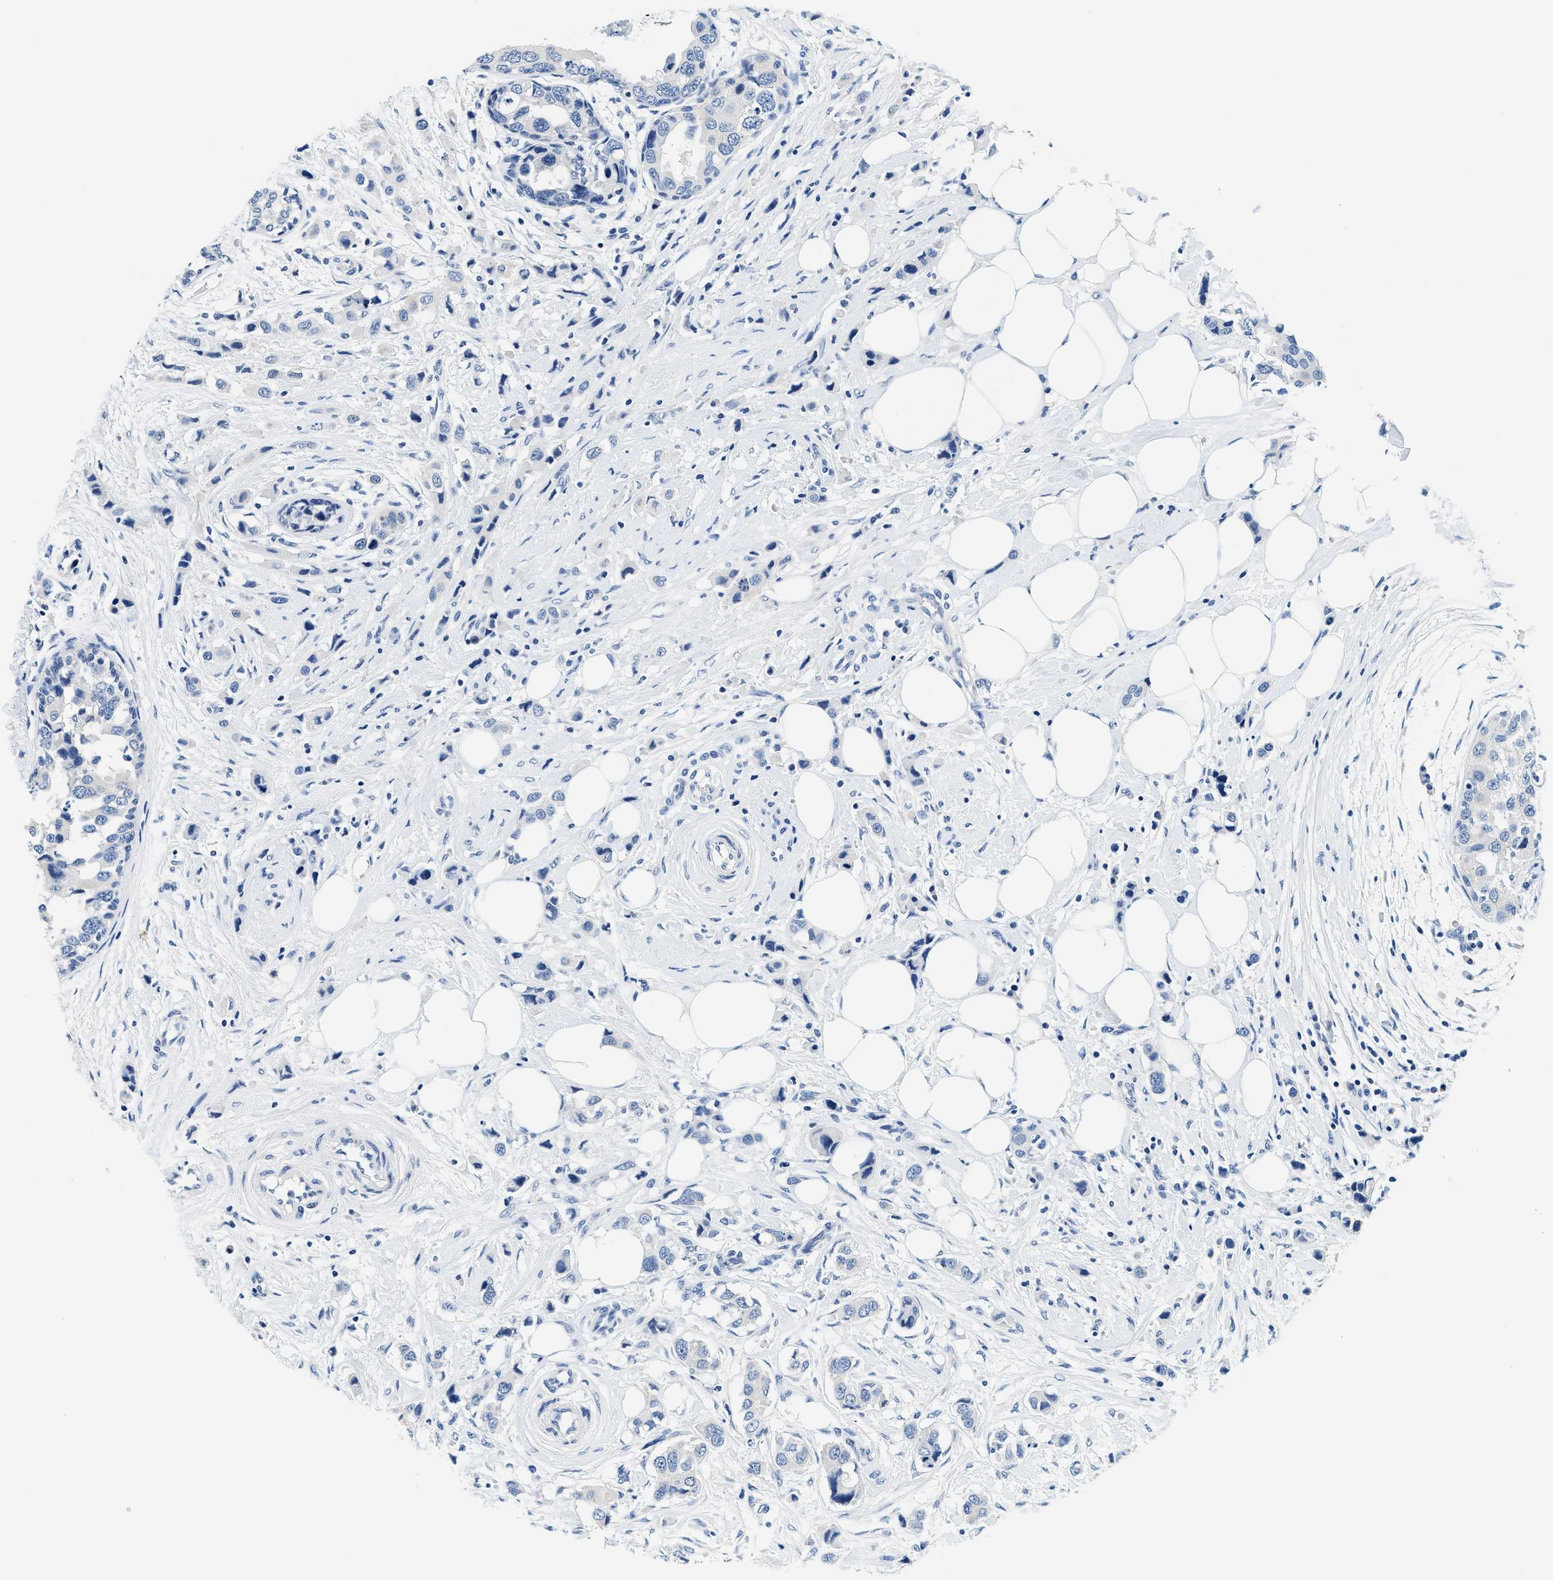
{"staining": {"intensity": "negative", "quantity": "none", "location": "none"}, "tissue": "breast cancer", "cell_type": "Tumor cells", "image_type": "cancer", "snomed": [{"axis": "morphology", "description": "Normal tissue, NOS"}, {"axis": "morphology", "description": "Duct carcinoma"}, {"axis": "topography", "description": "Breast"}], "caption": "Immunohistochemical staining of breast cancer (intraductal carcinoma) exhibits no significant staining in tumor cells. (Brightfield microscopy of DAB immunohistochemistry (IHC) at high magnification).", "gene": "GSTM3", "patient": {"sex": "female", "age": 50}}